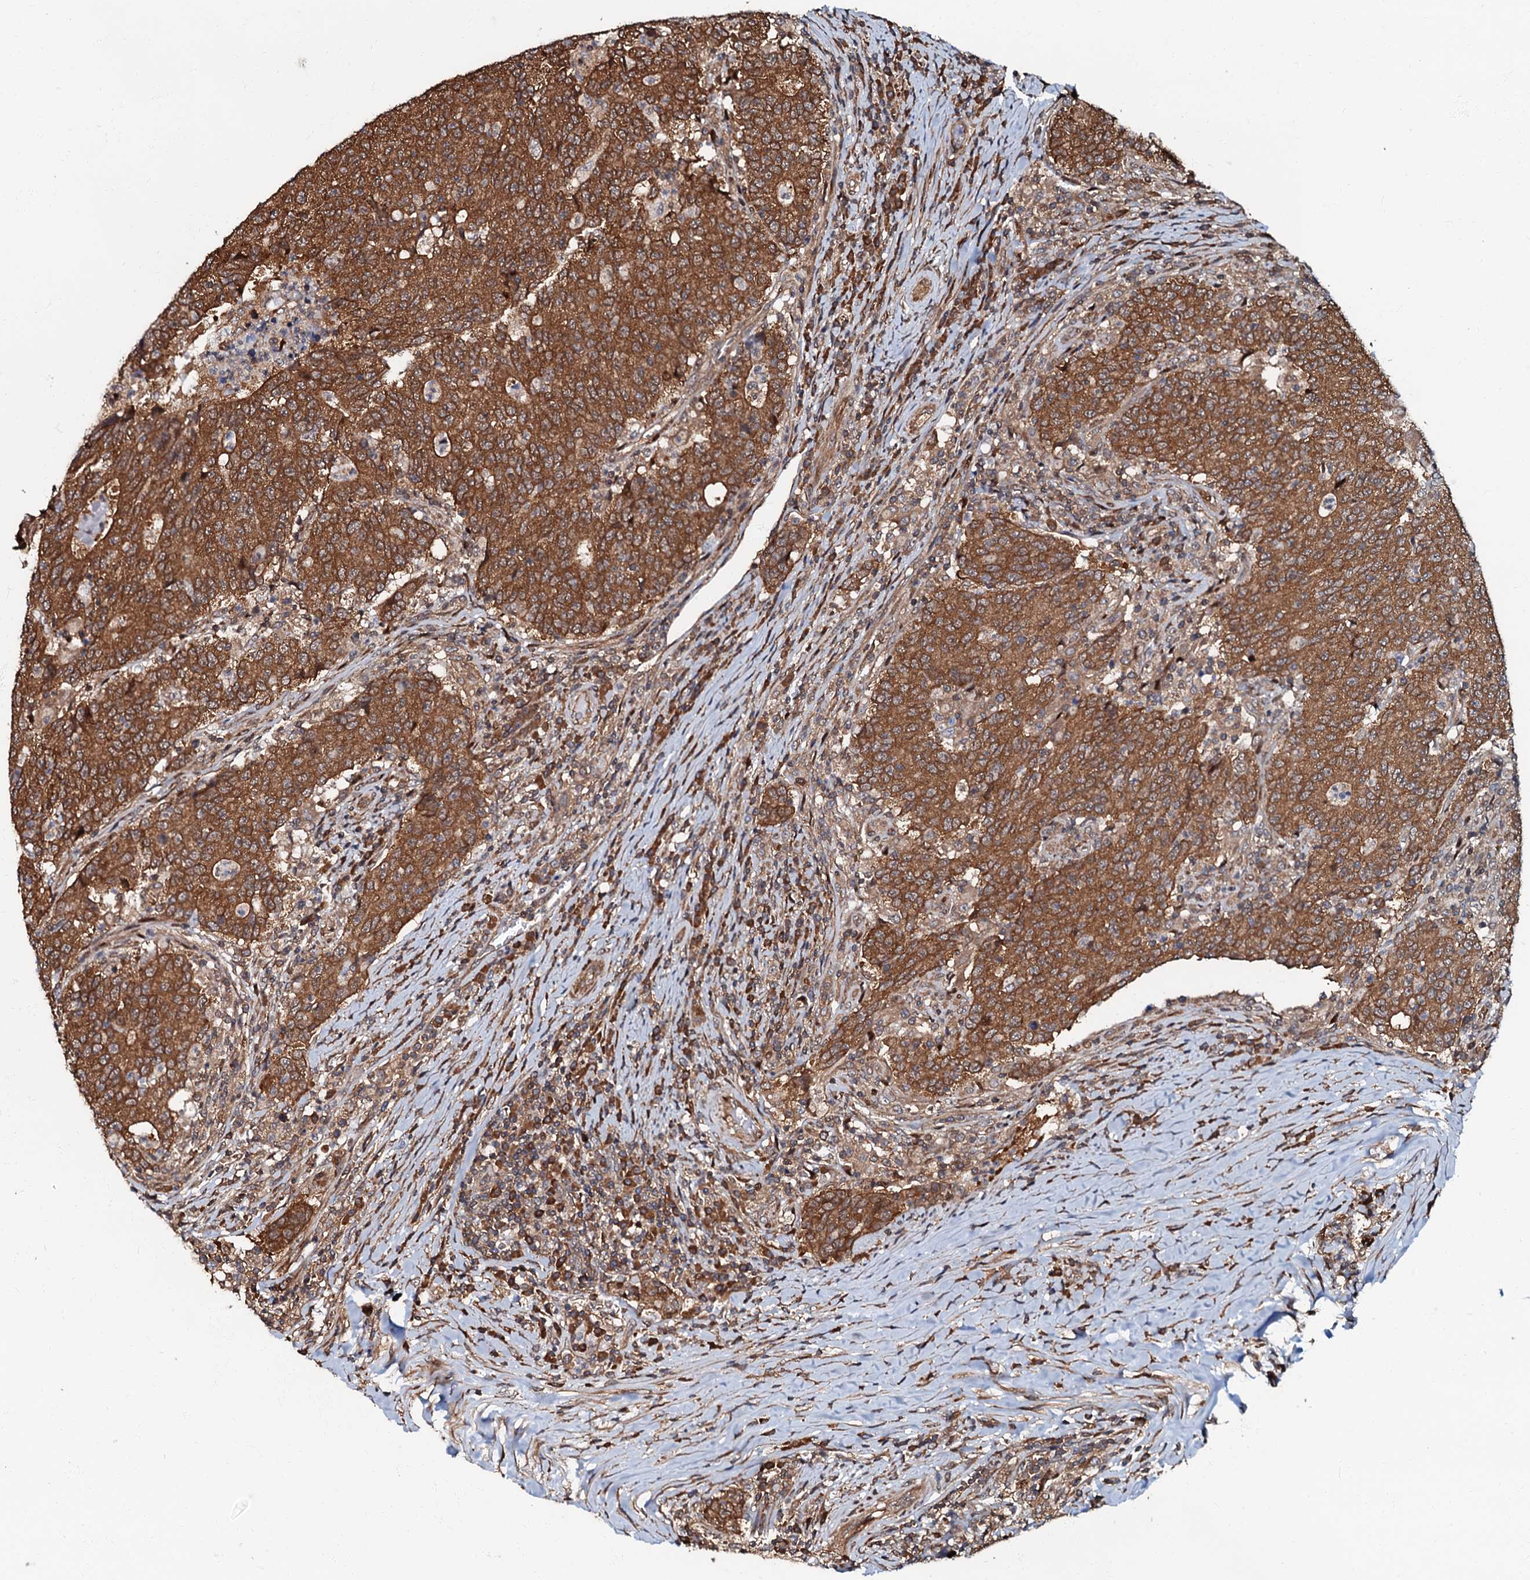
{"staining": {"intensity": "moderate", "quantity": ">75%", "location": "cytoplasmic/membranous"}, "tissue": "colorectal cancer", "cell_type": "Tumor cells", "image_type": "cancer", "snomed": [{"axis": "morphology", "description": "Adenocarcinoma, NOS"}, {"axis": "topography", "description": "Colon"}], "caption": "High-magnification brightfield microscopy of adenocarcinoma (colorectal) stained with DAB (brown) and counterstained with hematoxylin (blue). tumor cells exhibit moderate cytoplasmic/membranous positivity is present in approximately>75% of cells.", "gene": "OSBP", "patient": {"sex": "female", "age": 75}}